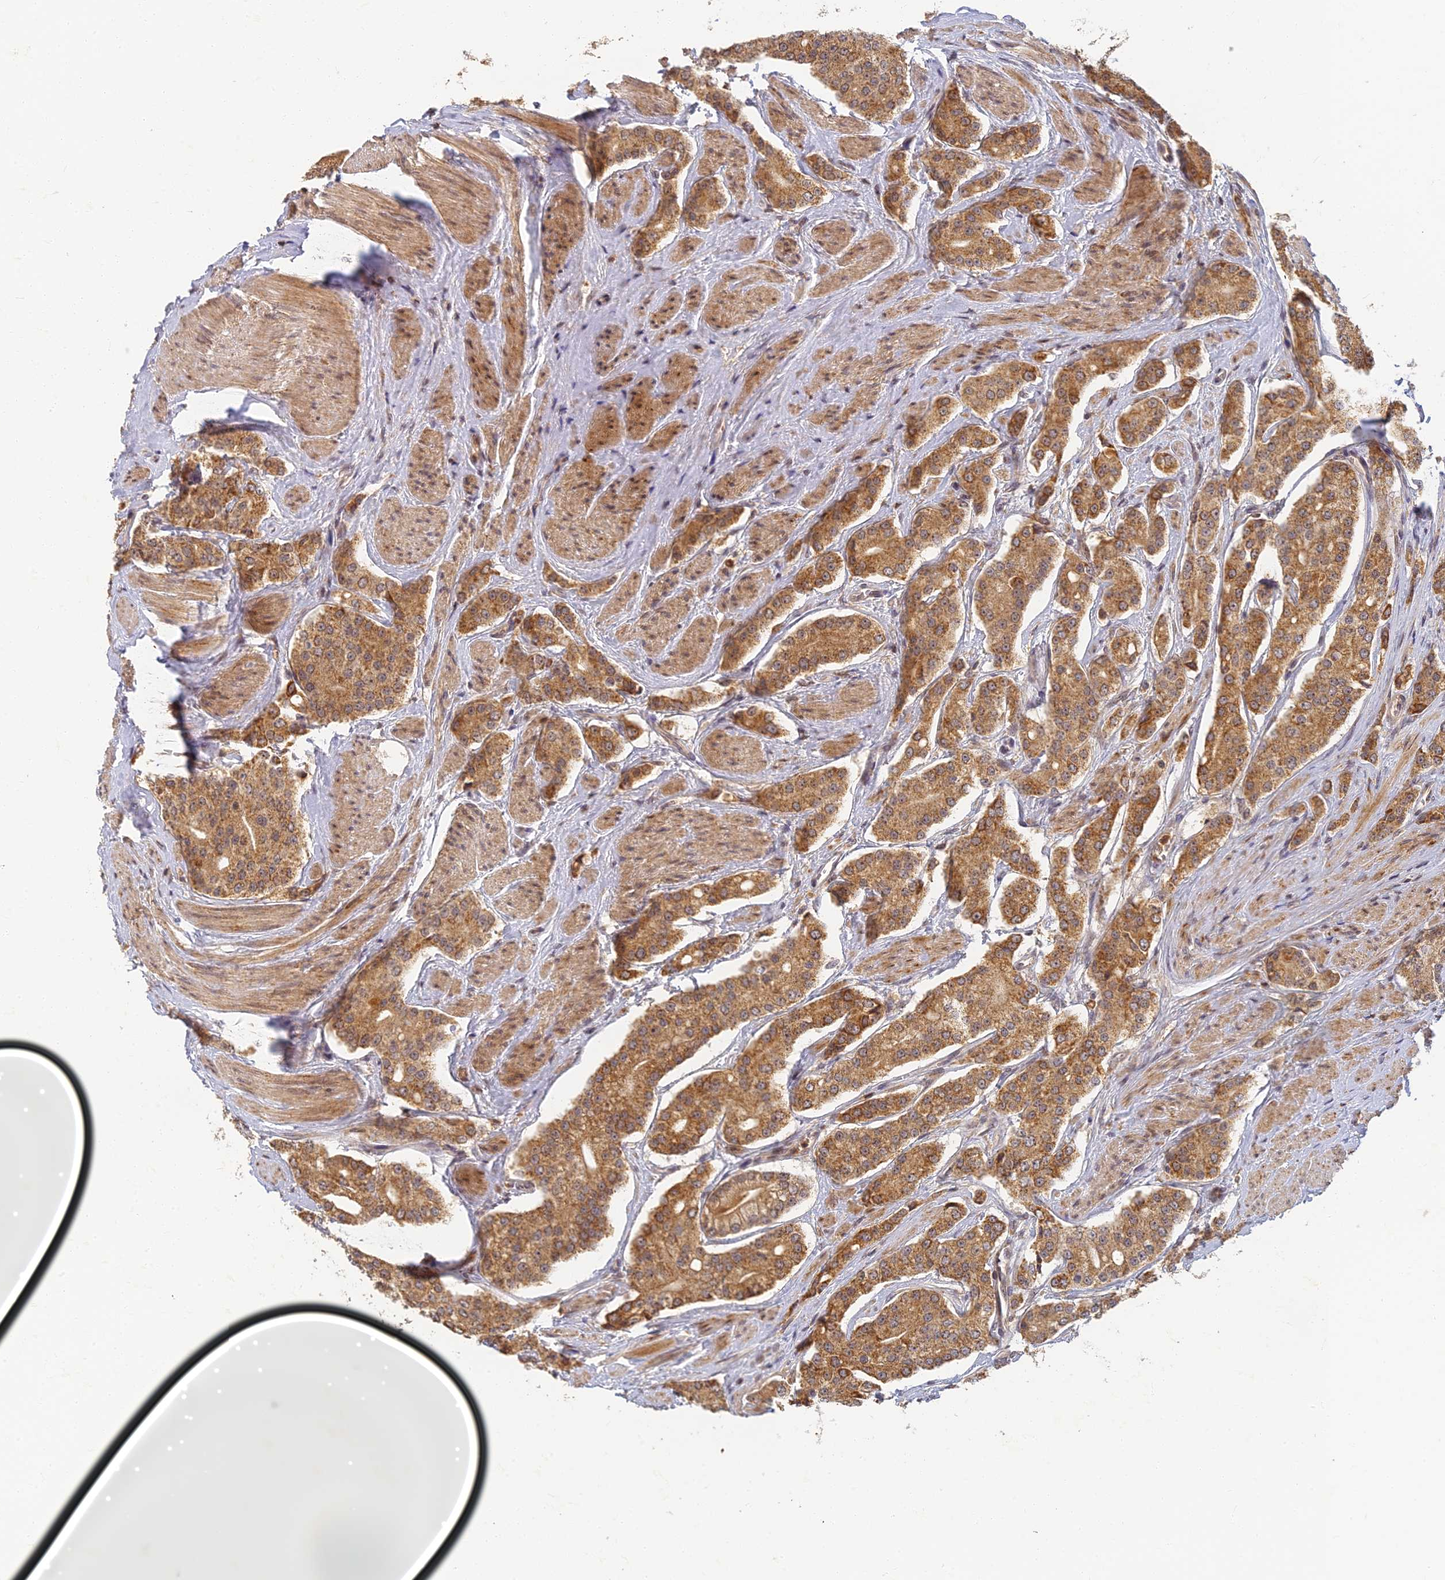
{"staining": {"intensity": "moderate", "quantity": ">75%", "location": "cytoplasmic/membranous"}, "tissue": "prostate cancer", "cell_type": "Tumor cells", "image_type": "cancer", "snomed": [{"axis": "morphology", "description": "Adenocarcinoma, High grade"}, {"axis": "topography", "description": "Prostate"}], "caption": "This image shows IHC staining of human adenocarcinoma (high-grade) (prostate), with medium moderate cytoplasmic/membranous positivity in approximately >75% of tumor cells.", "gene": "RGL3", "patient": {"sex": "male", "age": 71}}